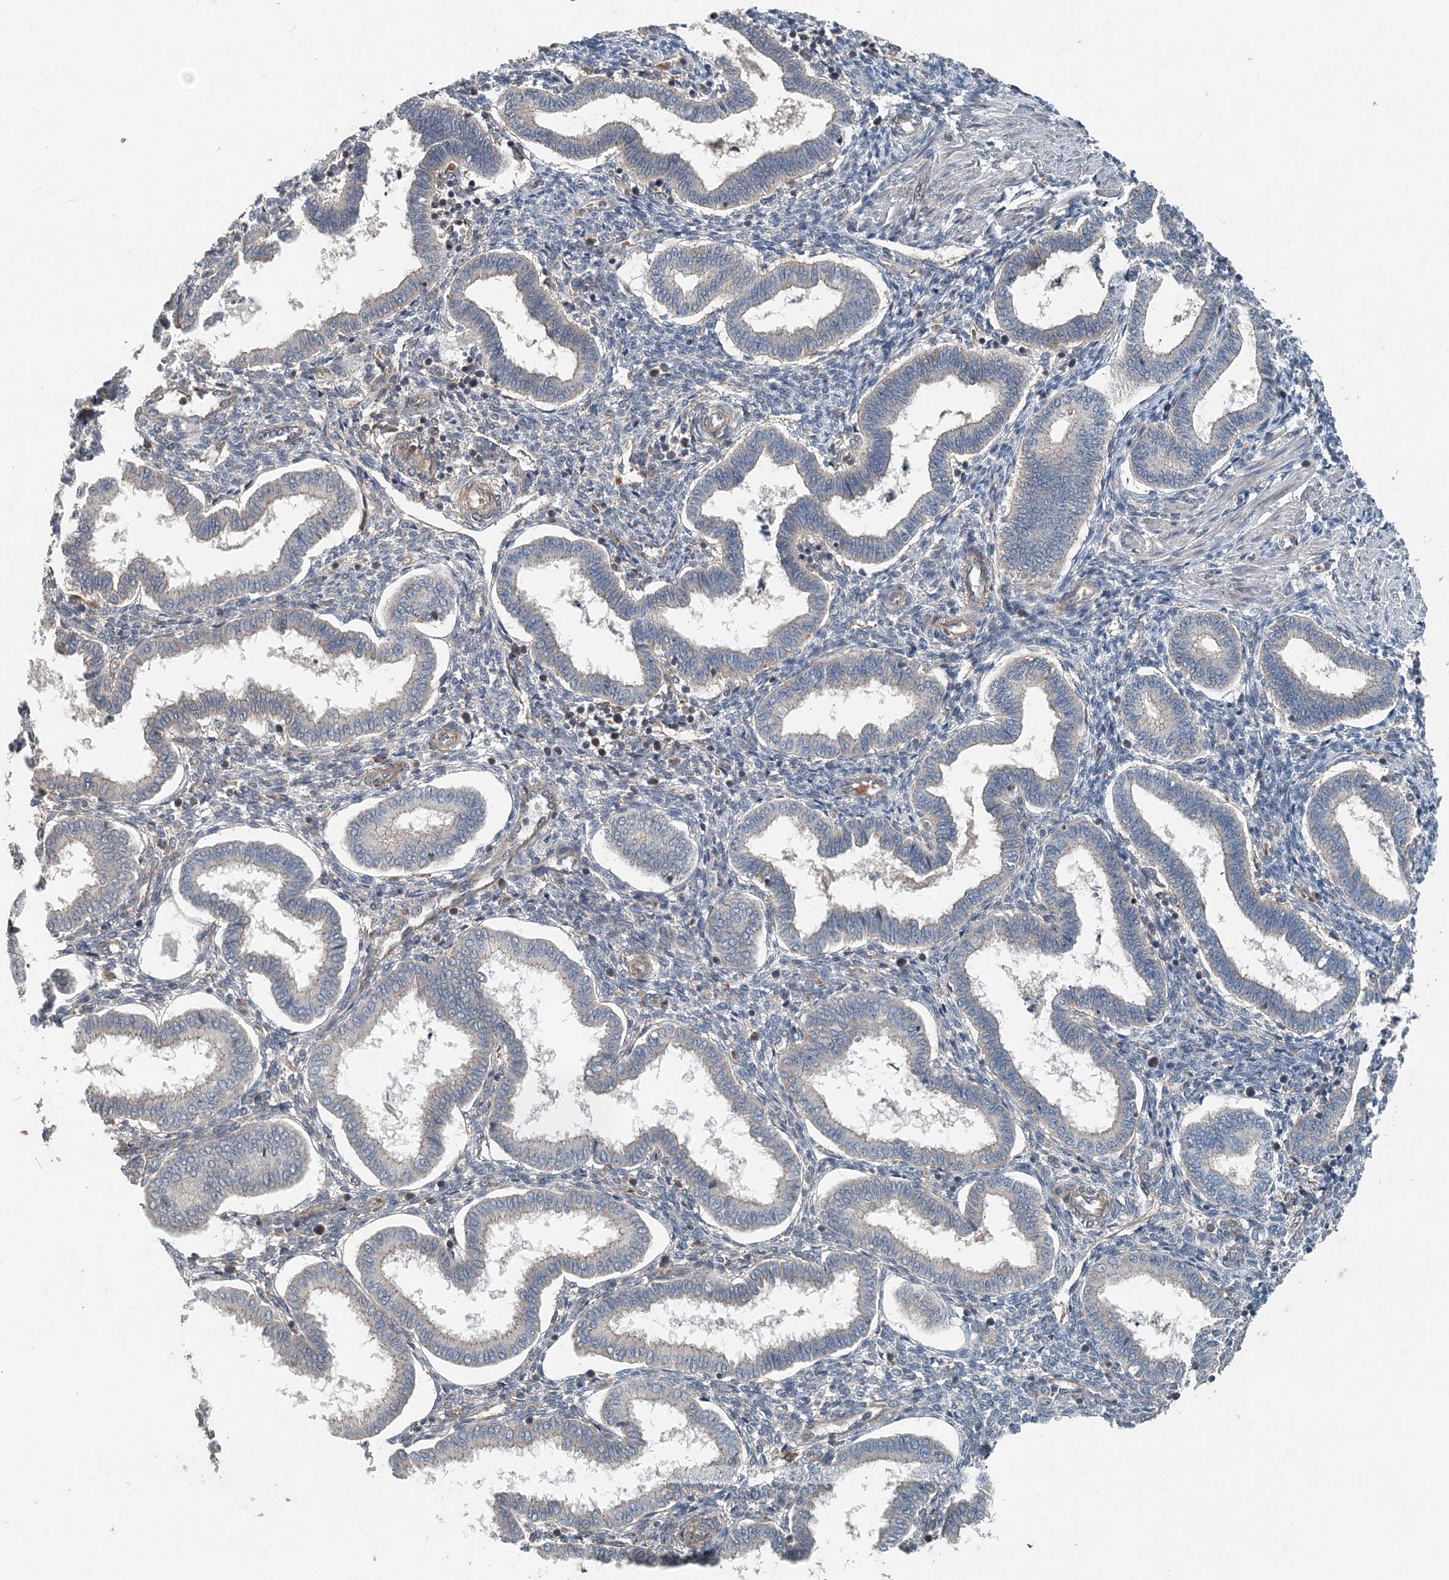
{"staining": {"intensity": "weak", "quantity": "<25%", "location": "cytoplasmic/membranous,nuclear"}, "tissue": "endometrium", "cell_type": "Cells in endometrial stroma", "image_type": "normal", "snomed": [{"axis": "morphology", "description": "Normal tissue, NOS"}, {"axis": "topography", "description": "Endometrium"}], "caption": "Immunohistochemistry (IHC) image of benign endometrium stained for a protein (brown), which exhibits no positivity in cells in endometrial stroma.", "gene": "SMPD3", "patient": {"sex": "female", "age": 24}}